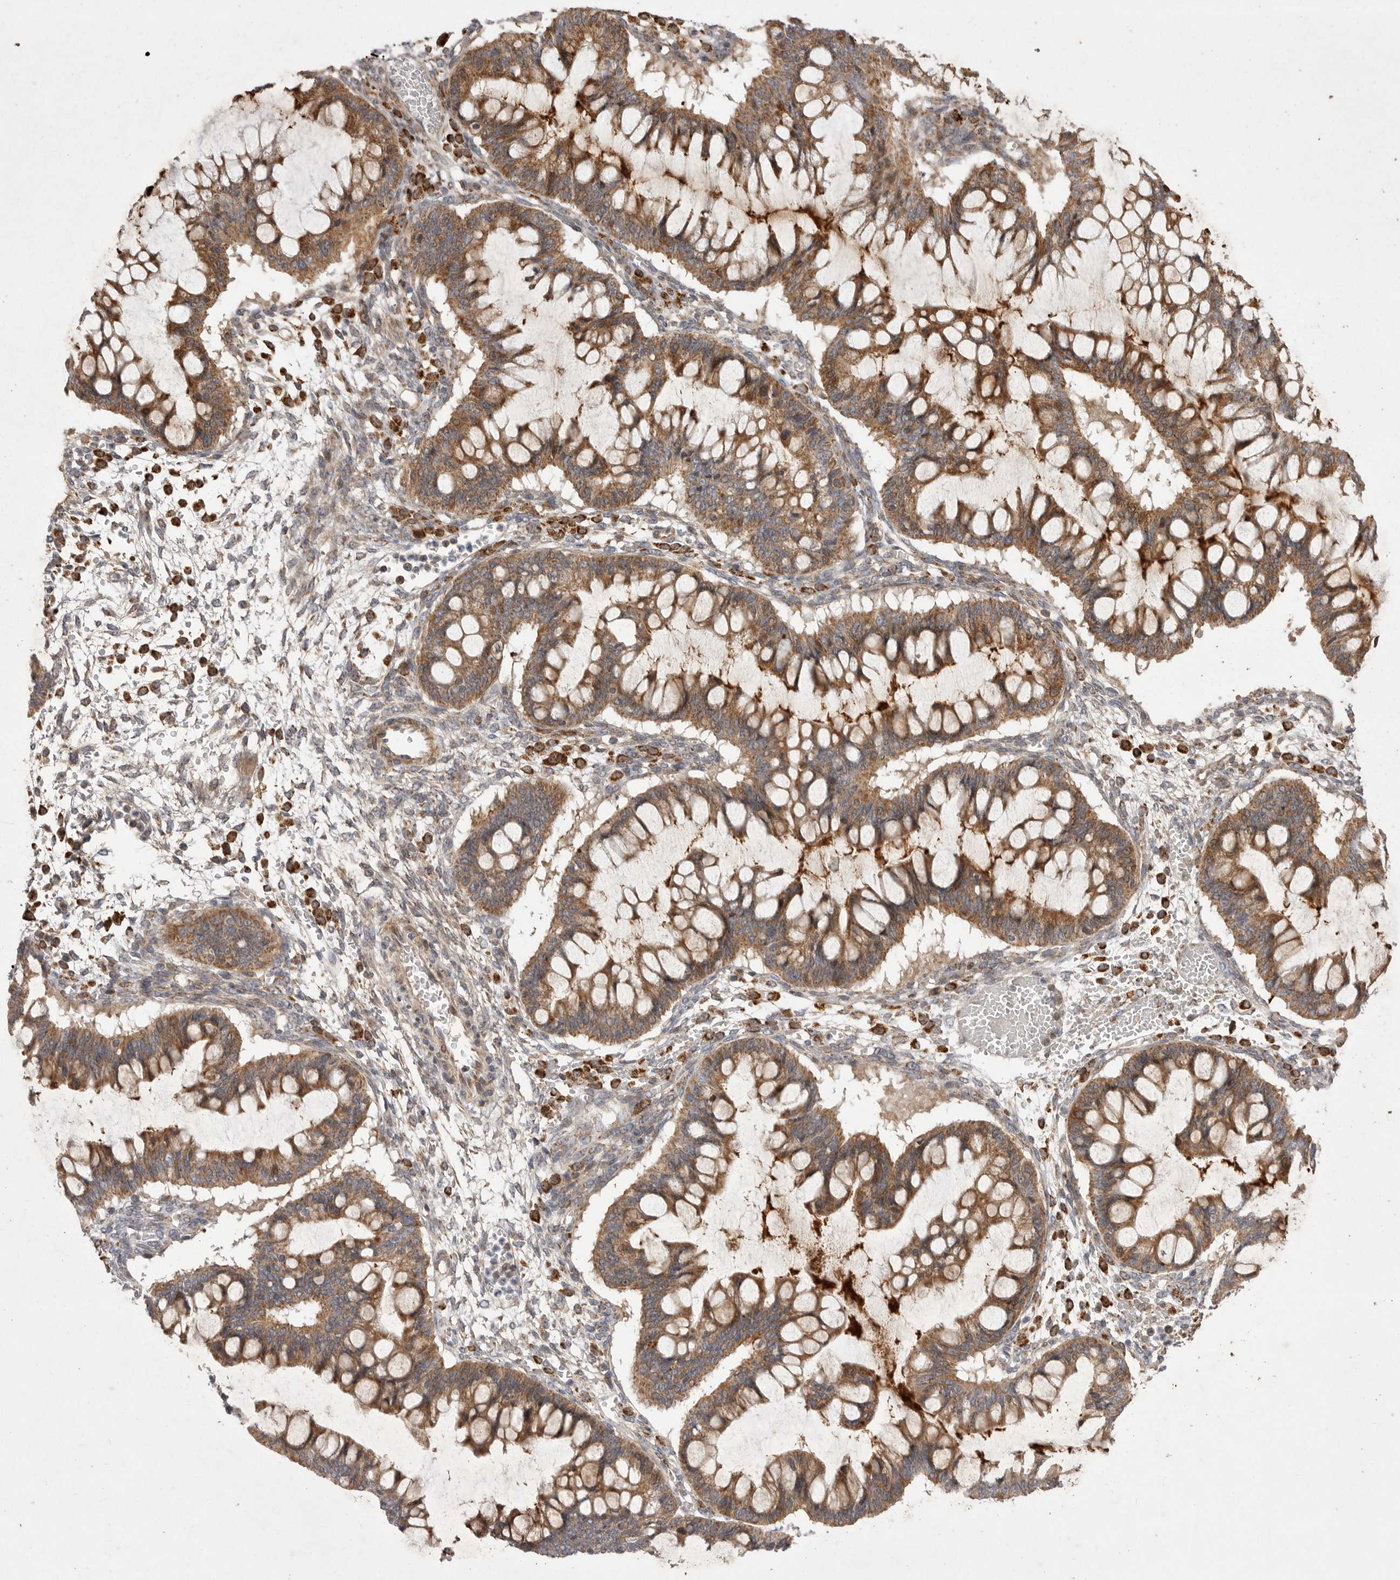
{"staining": {"intensity": "moderate", "quantity": ">75%", "location": "cytoplasmic/membranous"}, "tissue": "ovarian cancer", "cell_type": "Tumor cells", "image_type": "cancer", "snomed": [{"axis": "morphology", "description": "Cystadenocarcinoma, mucinous, NOS"}, {"axis": "topography", "description": "Ovary"}], "caption": "Ovarian cancer (mucinous cystadenocarcinoma) stained with a protein marker reveals moderate staining in tumor cells.", "gene": "KYAT3", "patient": {"sex": "female", "age": 73}}